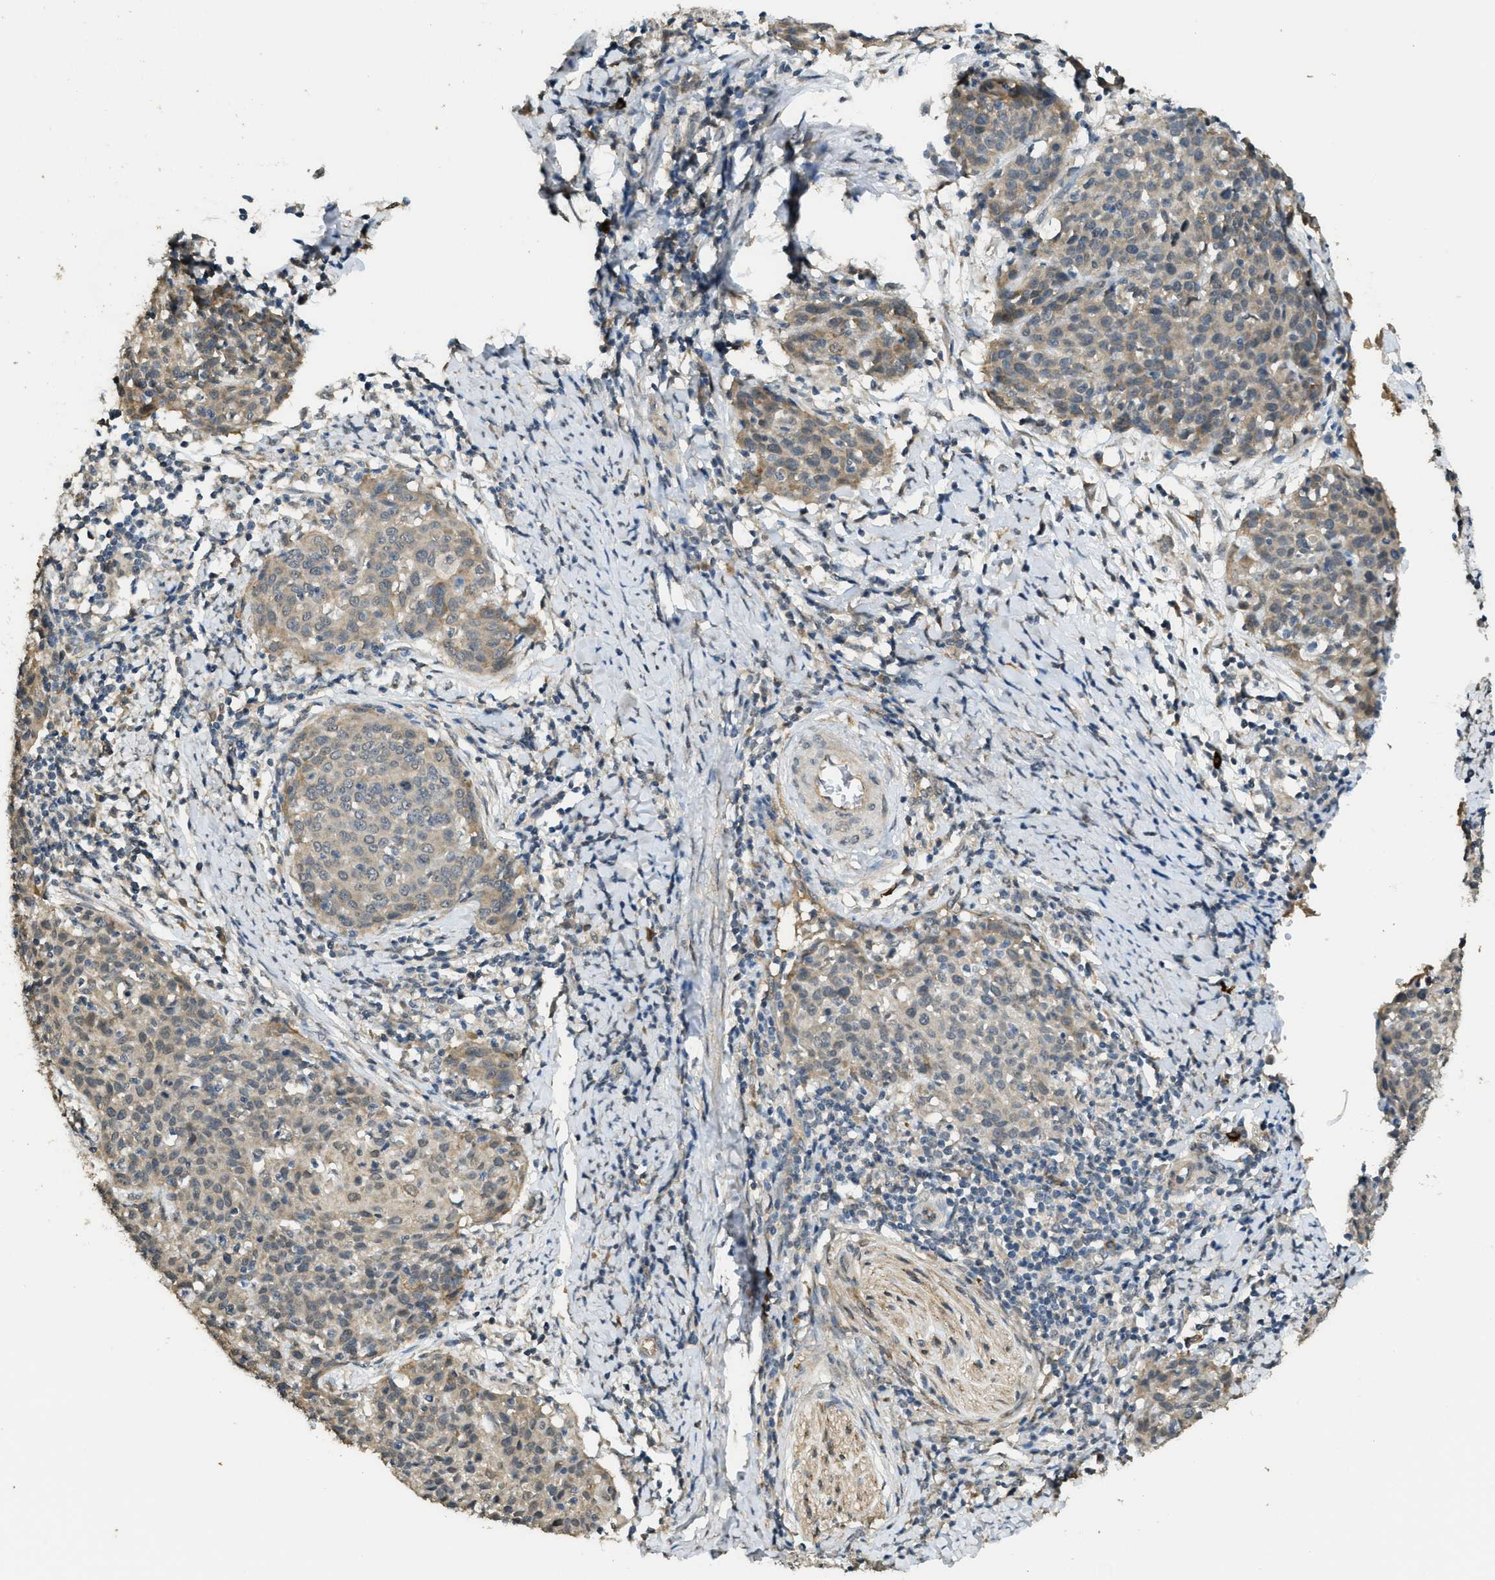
{"staining": {"intensity": "weak", "quantity": ">75%", "location": "cytoplasmic/membranous"}, "tissue": "cervical cancer", "cell_type": "Tumor cells", "image_type": "cancer", "snomed": [{"axis": "morphology", "description": "Squamous cell carcinoma, NOS"}, {"axis": "topography", "description": "Cervix"}], "caption": "Weak cytoplasmic/membranous protein staining is identified in about >75% of tumor cells in cervical cancer (squamous cell carcinoma).", "gene": "IGF2BP2", "patient": {"sex": "female", "age": 38}}